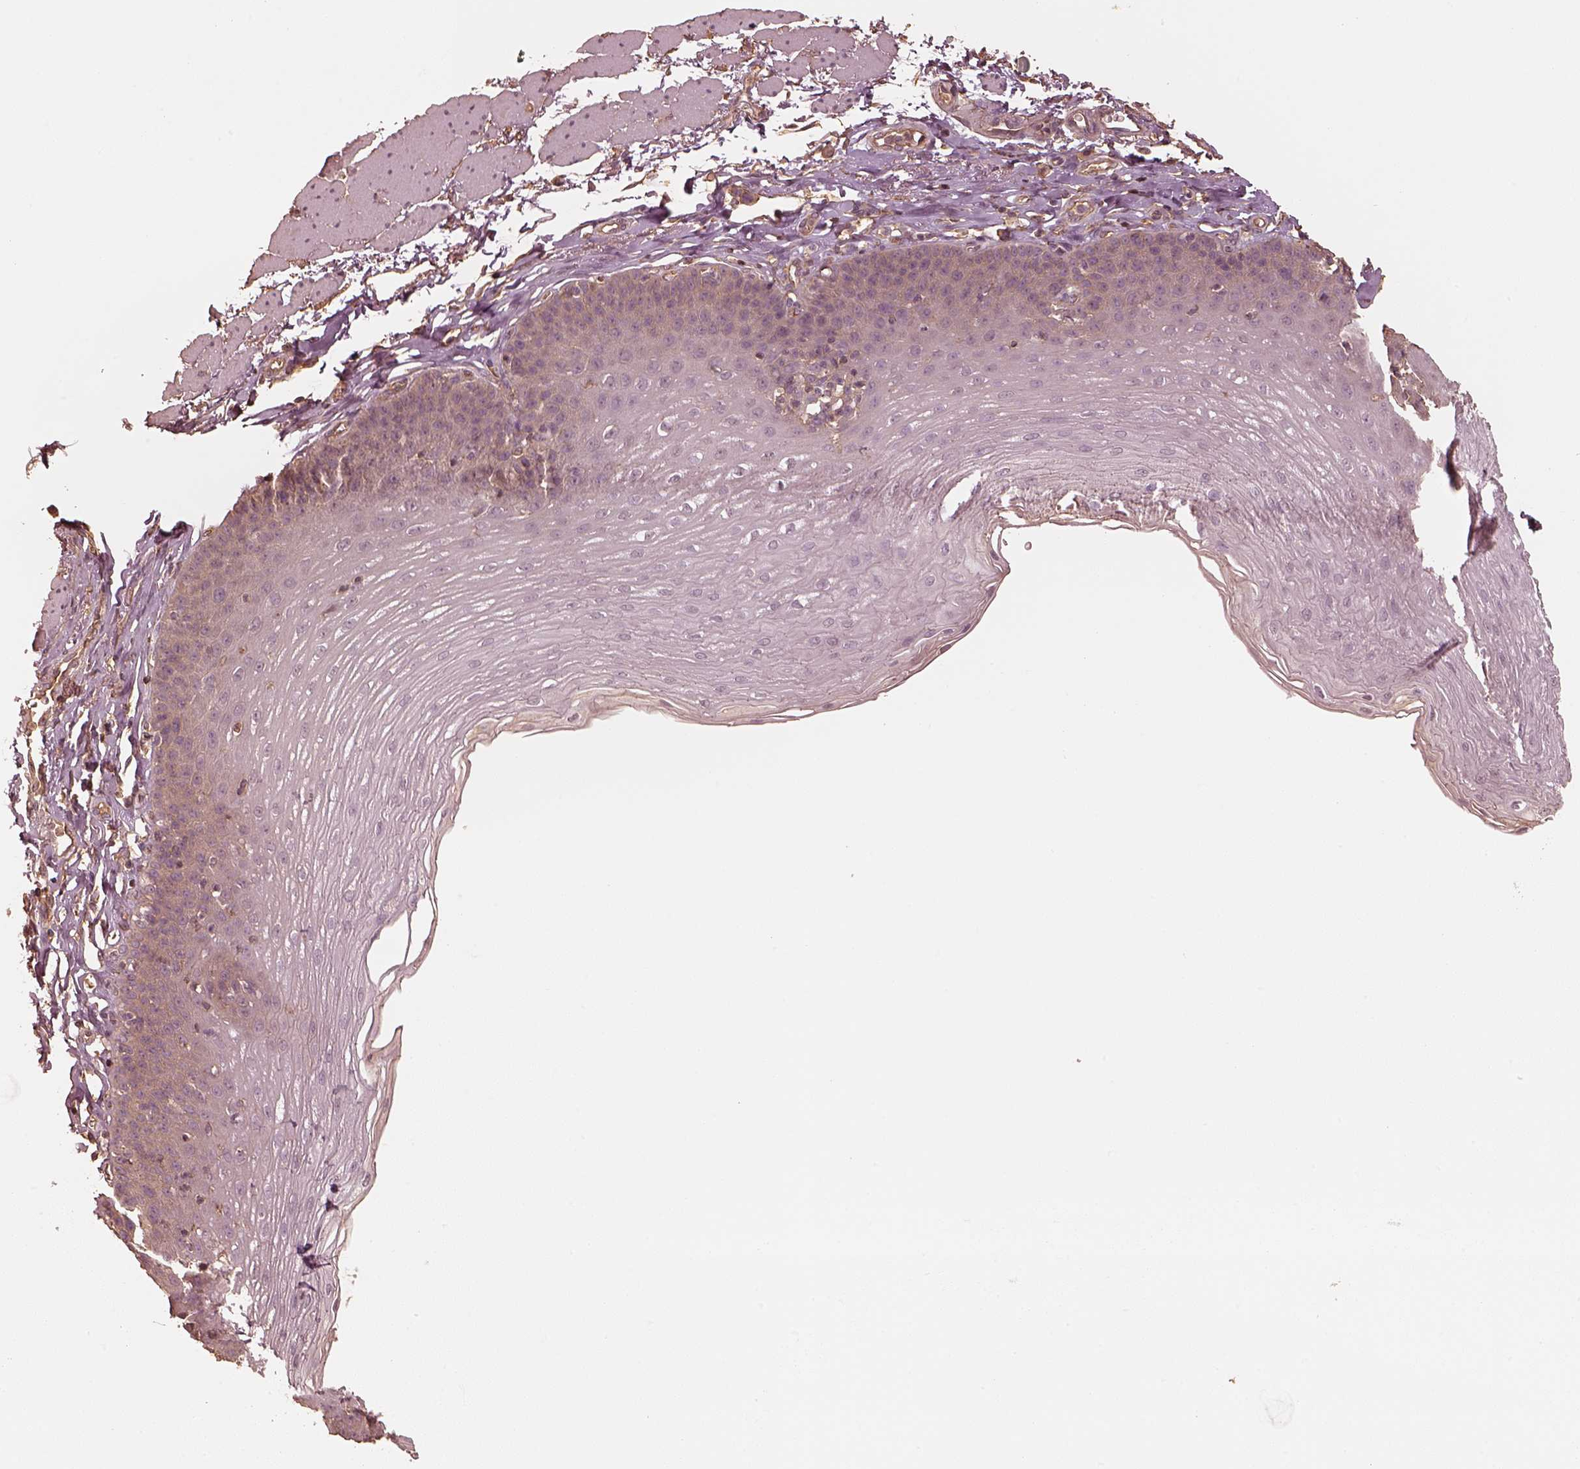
{"staining": {"intensity": "negative", "quantity": "none", "location": "none"}, "tissue": "esophagus", "cell_type": "Squamous epithelial cells", "image_type": "normal", "snomed": [{"axis": "morphology", "description": "Normal tissue, NOS"}, {"axis": "topography", "description": "Esophagus"}], "caption": "Benign esophagus was stained to show a protein in brown. There is no significant staining in squamous epithelial cells.", "gene": "WDR7", "patient": {"sex": "female", "age": 81}}